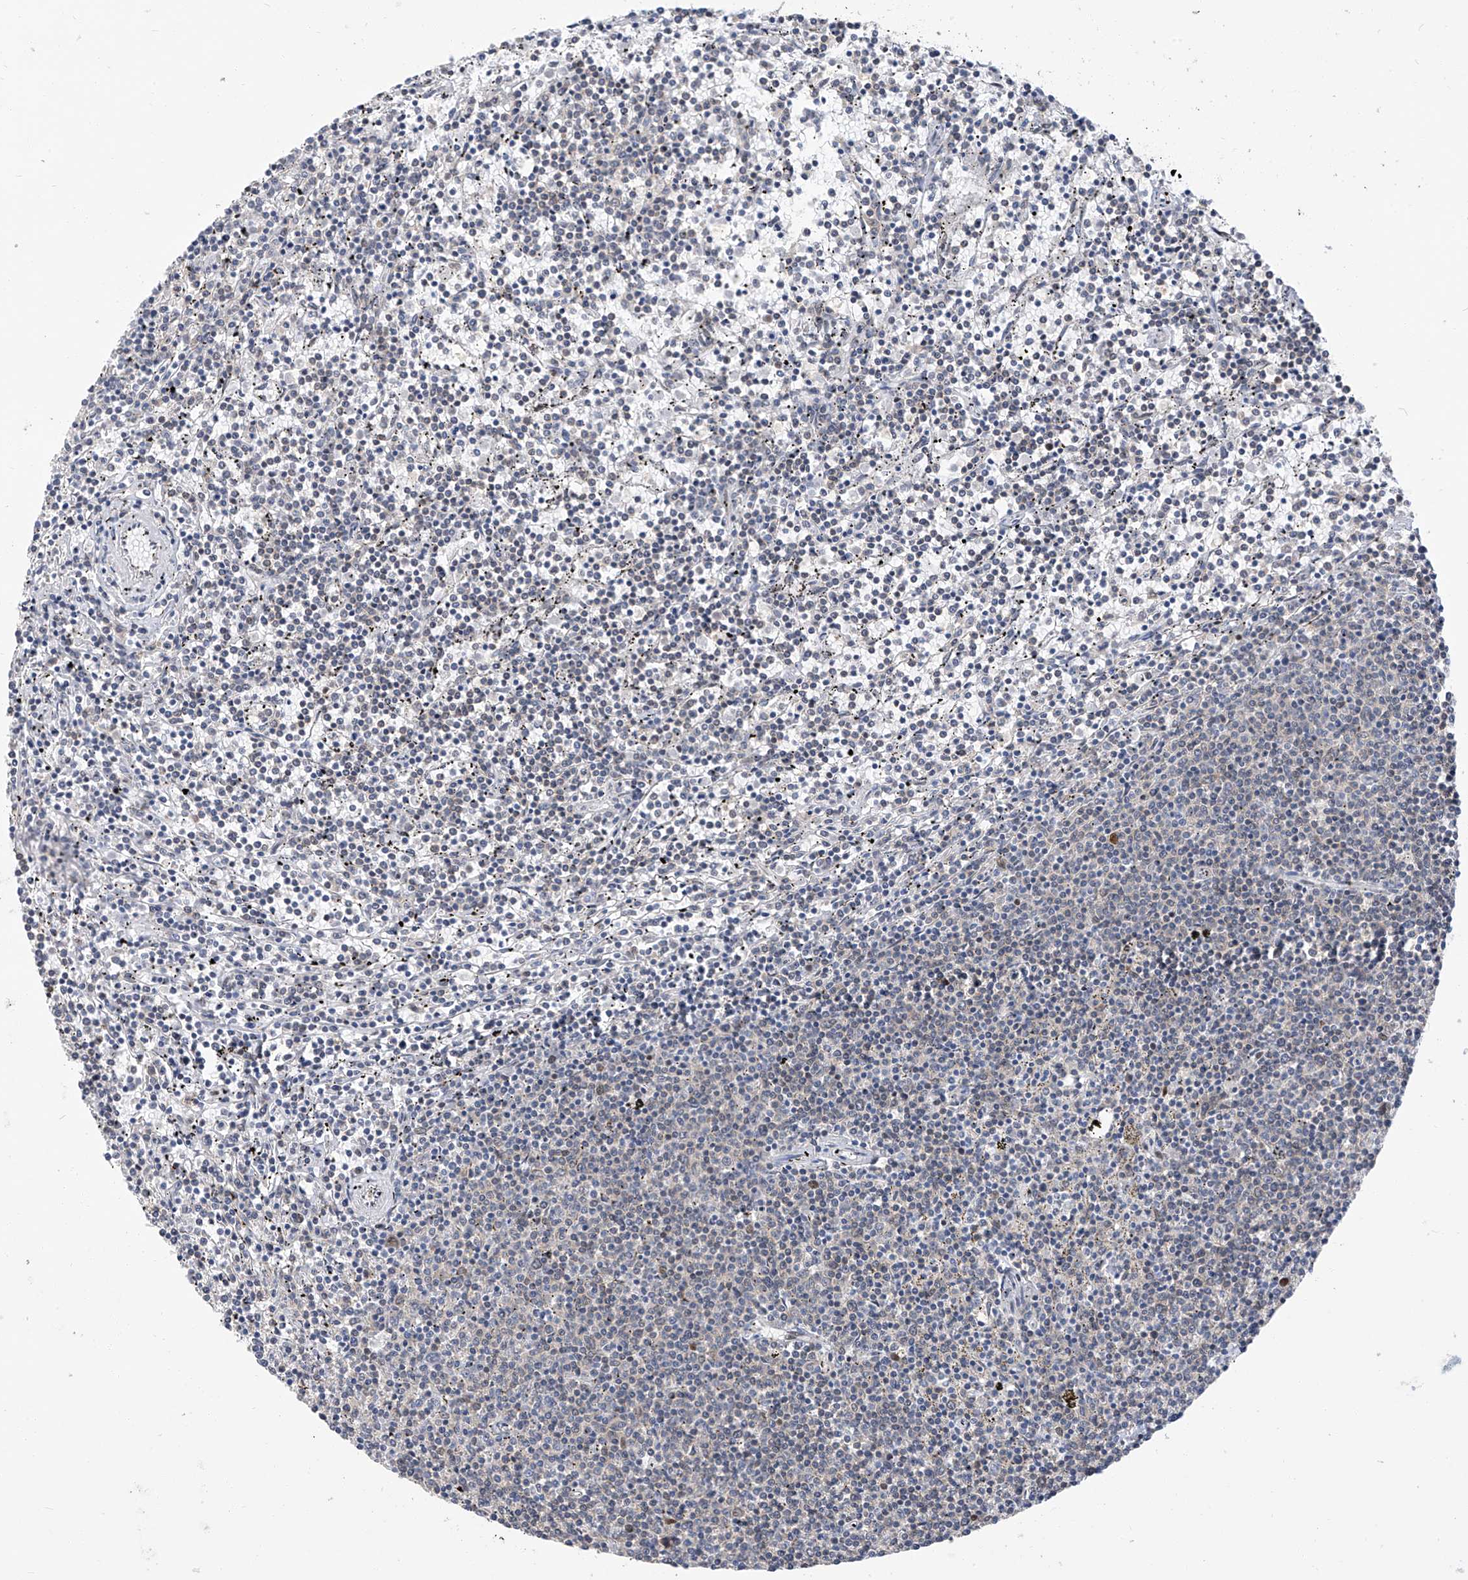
{"staining": {"intensity": "negative", "quantity": "none", "location": "none"}, "tissue": "lymphoma", "cell_type": "Tumor cells", "image_type": "cancer", "snomed": [{"axis": "morphology", "description": "Malignant lymphoma, non-Hodgkin's type, Low grade"}, {"axis": "topography", "description": "Spleen"}], "caption": "Low-grade malignant lymphoma, non-Hodgkin's type was stained to show a protein in brown. There is no significant positivity in tumor cells. Nuclei are stained in blue.", "gene": "KHSRP", "patient": {"sex": "female", "age": 50}}